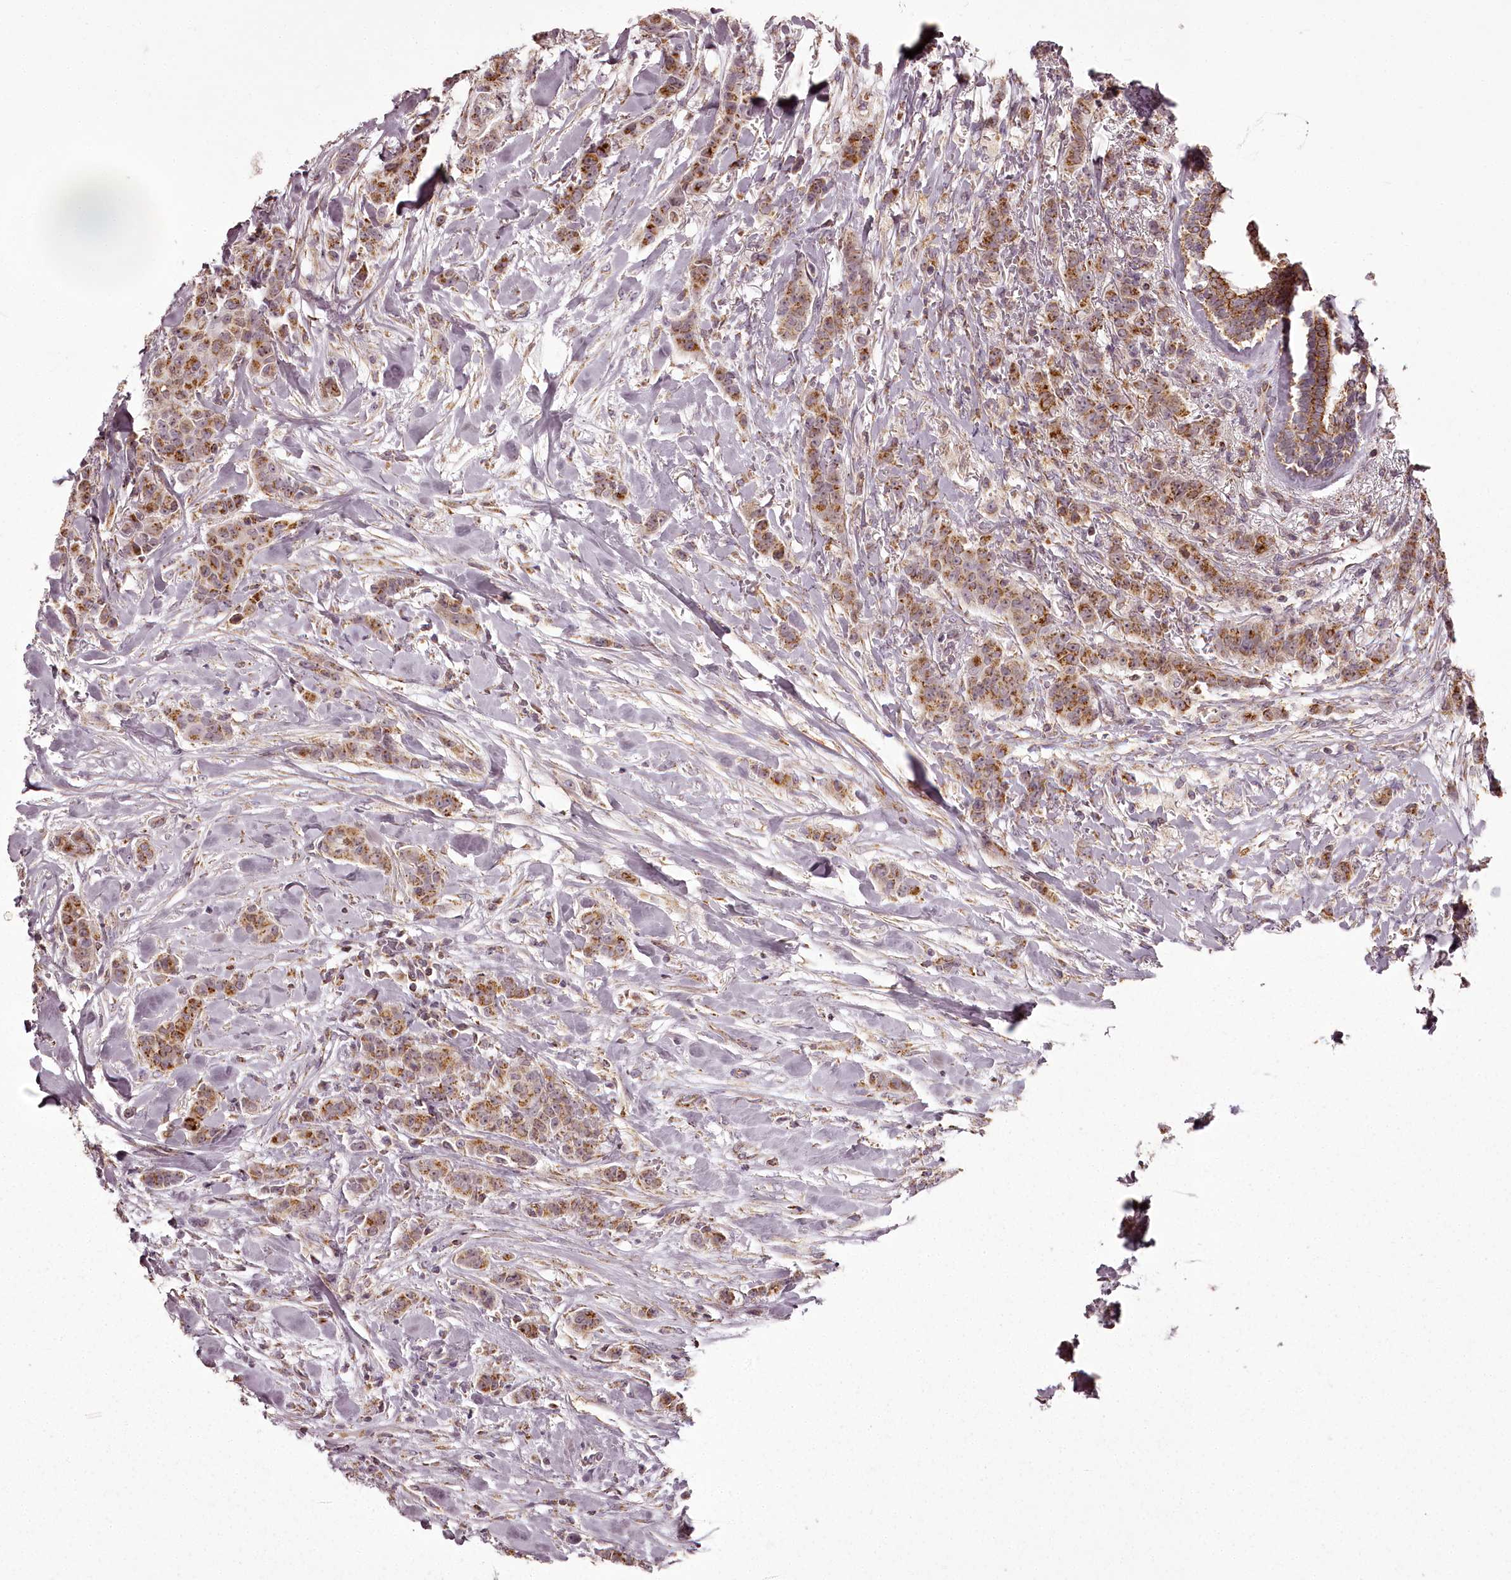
{"staining": {"intensity": "moderate", "quantity": ">75%", "location": "cytoplasmic/membranous"}, "tissue": "breast cancer", "cell_type": "Tumor cells", "image_type": "cancer", "snomed": [{"axis": "morphology", "description": "Duct carcinoma"}, {"axis": "topography", "description": "Breast"}], "caption": "Immunohistochemical staining of human invasive ductal carcinoma (breast) shows moderate cytoplasmic/membranous protein expression in approximately >75% of tumor cells.", "gene": "CHCHD2", "patient": {"sex": "female", "age": 40}}